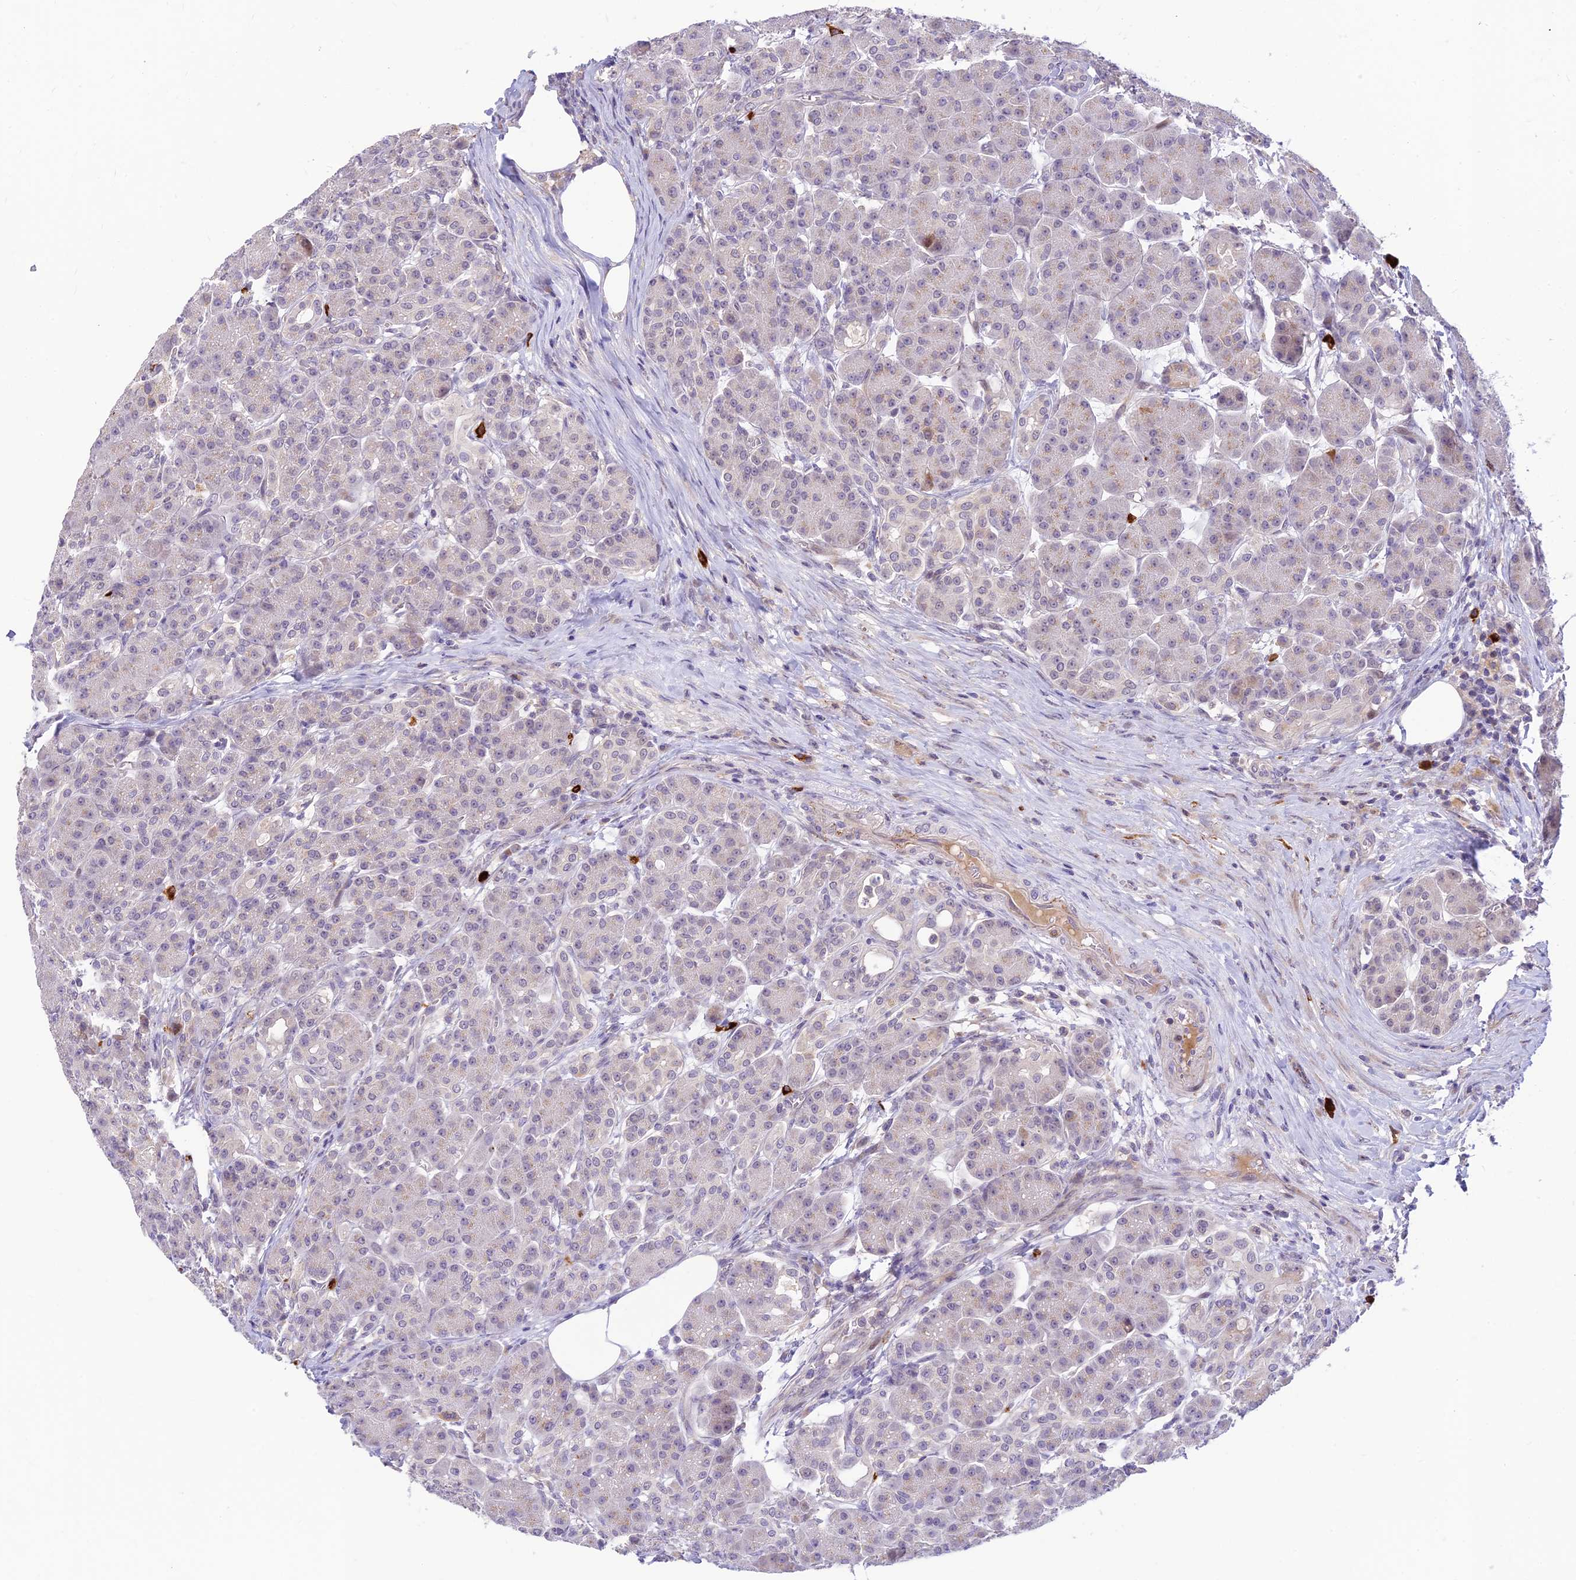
{"staining": {"intensity": "weak", "quantity": "25%-75%", "location": "cytoplasmic/membranous"}, "tissue": "pancreas", "cell_type": "Exocrine glandular cells", "image_type": "normal", "snomed": [{"axis": "morphology", "description": "Normal tissue, NOS"}, {"axis": "topography", "description": "Pancreas"}], "caption": "A high-resolution photomicrograph shows immunohistochemistry (IHC) staining of benign pancreas, which demonstrates weak cytoplasmic/membranous positivity in about 25%-75% of exocrine glandular cells. Immunohistochemistry stains the protein of interest in brown and the nuclei are stained blue.", "gene": "ASPDH", "patient": {"sex": "male", "age": 63}}